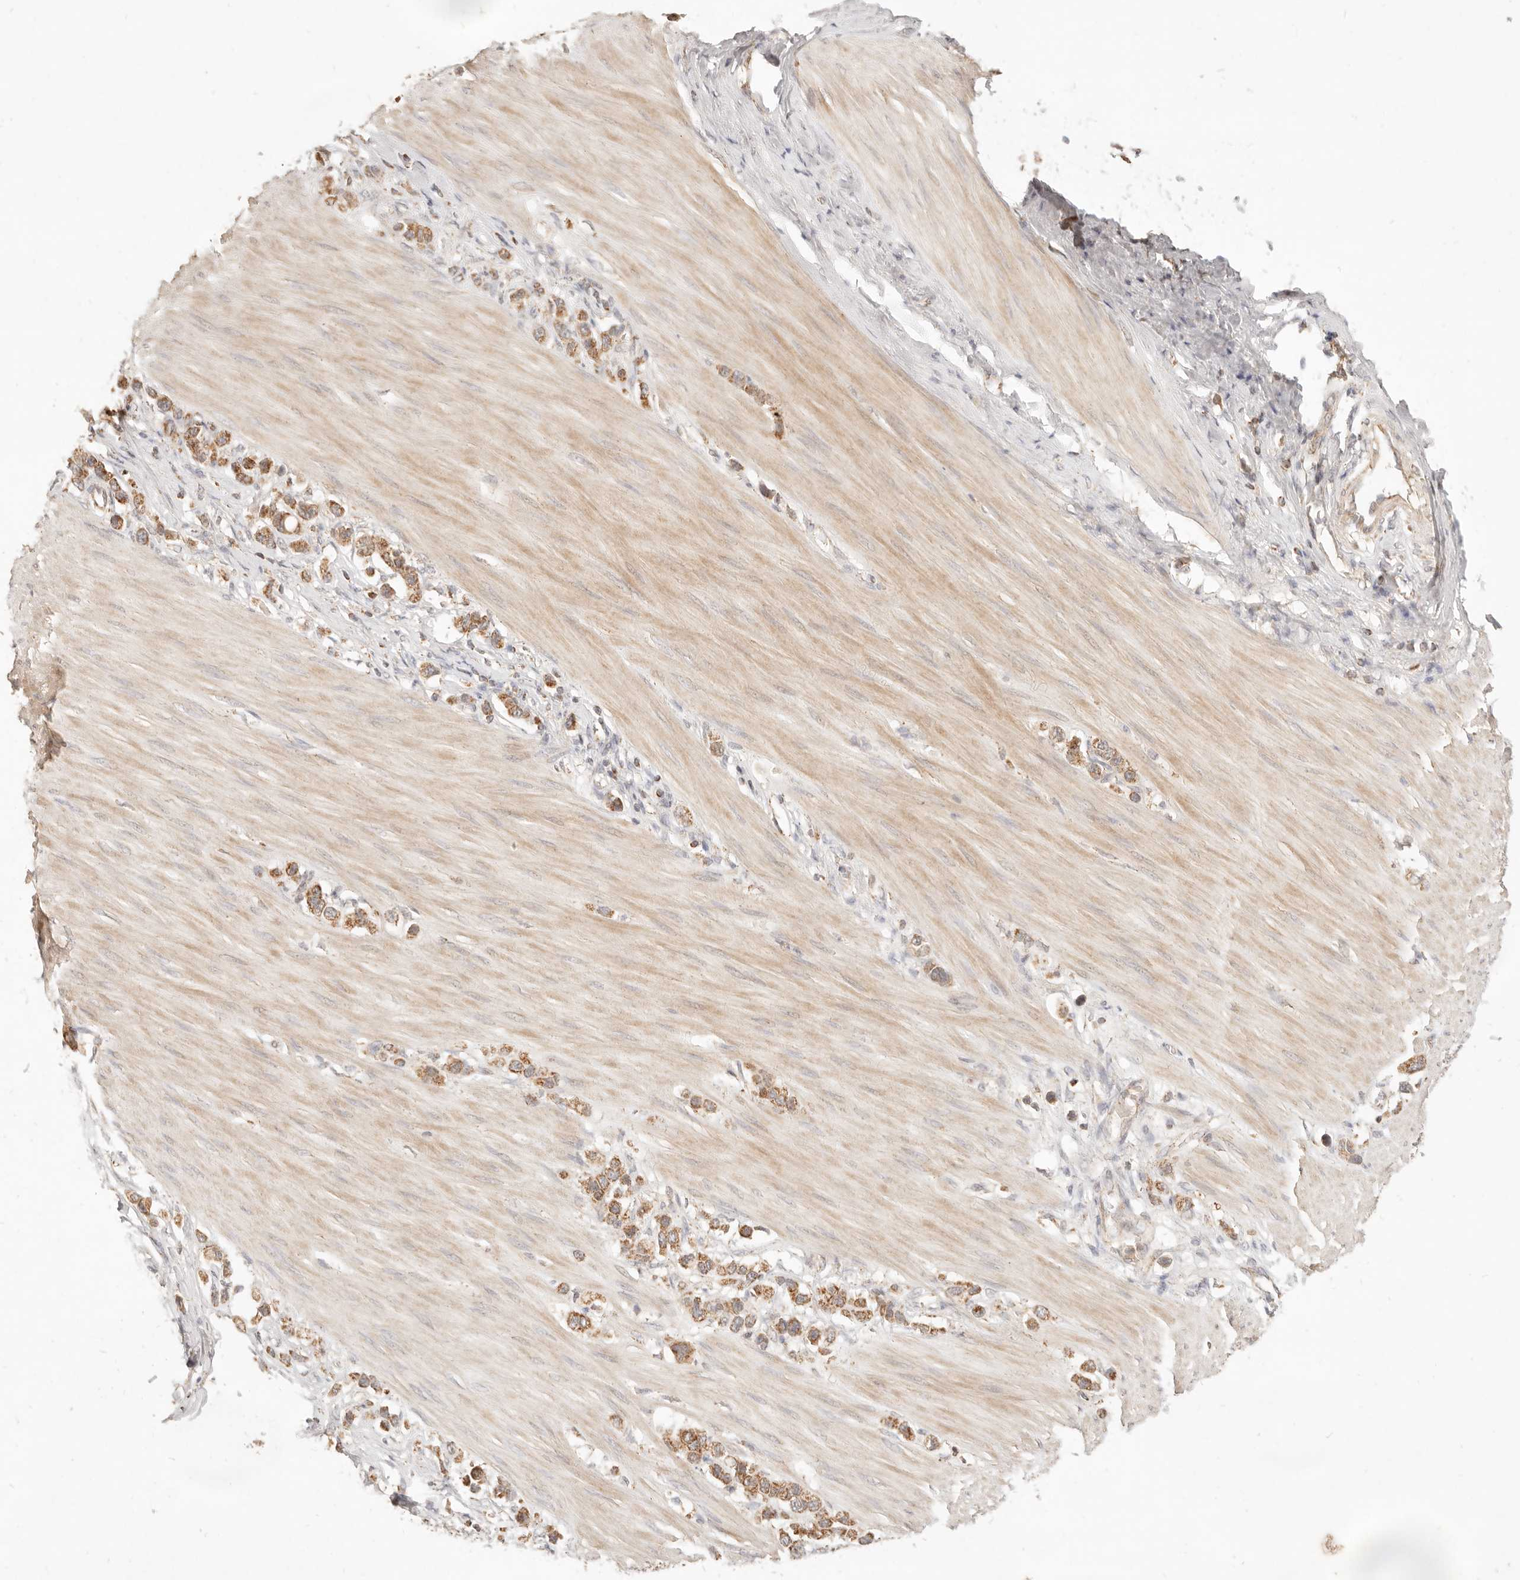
{"staining": {"intensity": "moderate", "quantity": ">75%", "location": "cytoplasmic/membranous"}, "tissue": "stomach cancer", "cell_type": "Tumor cells", "image_type": "cancer", "snomed": [{"axis": "morphology", "description": "Adenocarcinoma, NOS"}, {"axis": "topography", "description": "Stomach"}], "caption": "Moderate cytoplasmic/membranous expression for a protein is appreciated in approximately >75% of tumor cells of stomach cancer (adenocarcinoma) using IHC.", "gene": "CPLANE2", "patient": {"sex": "female", "age": 65}}